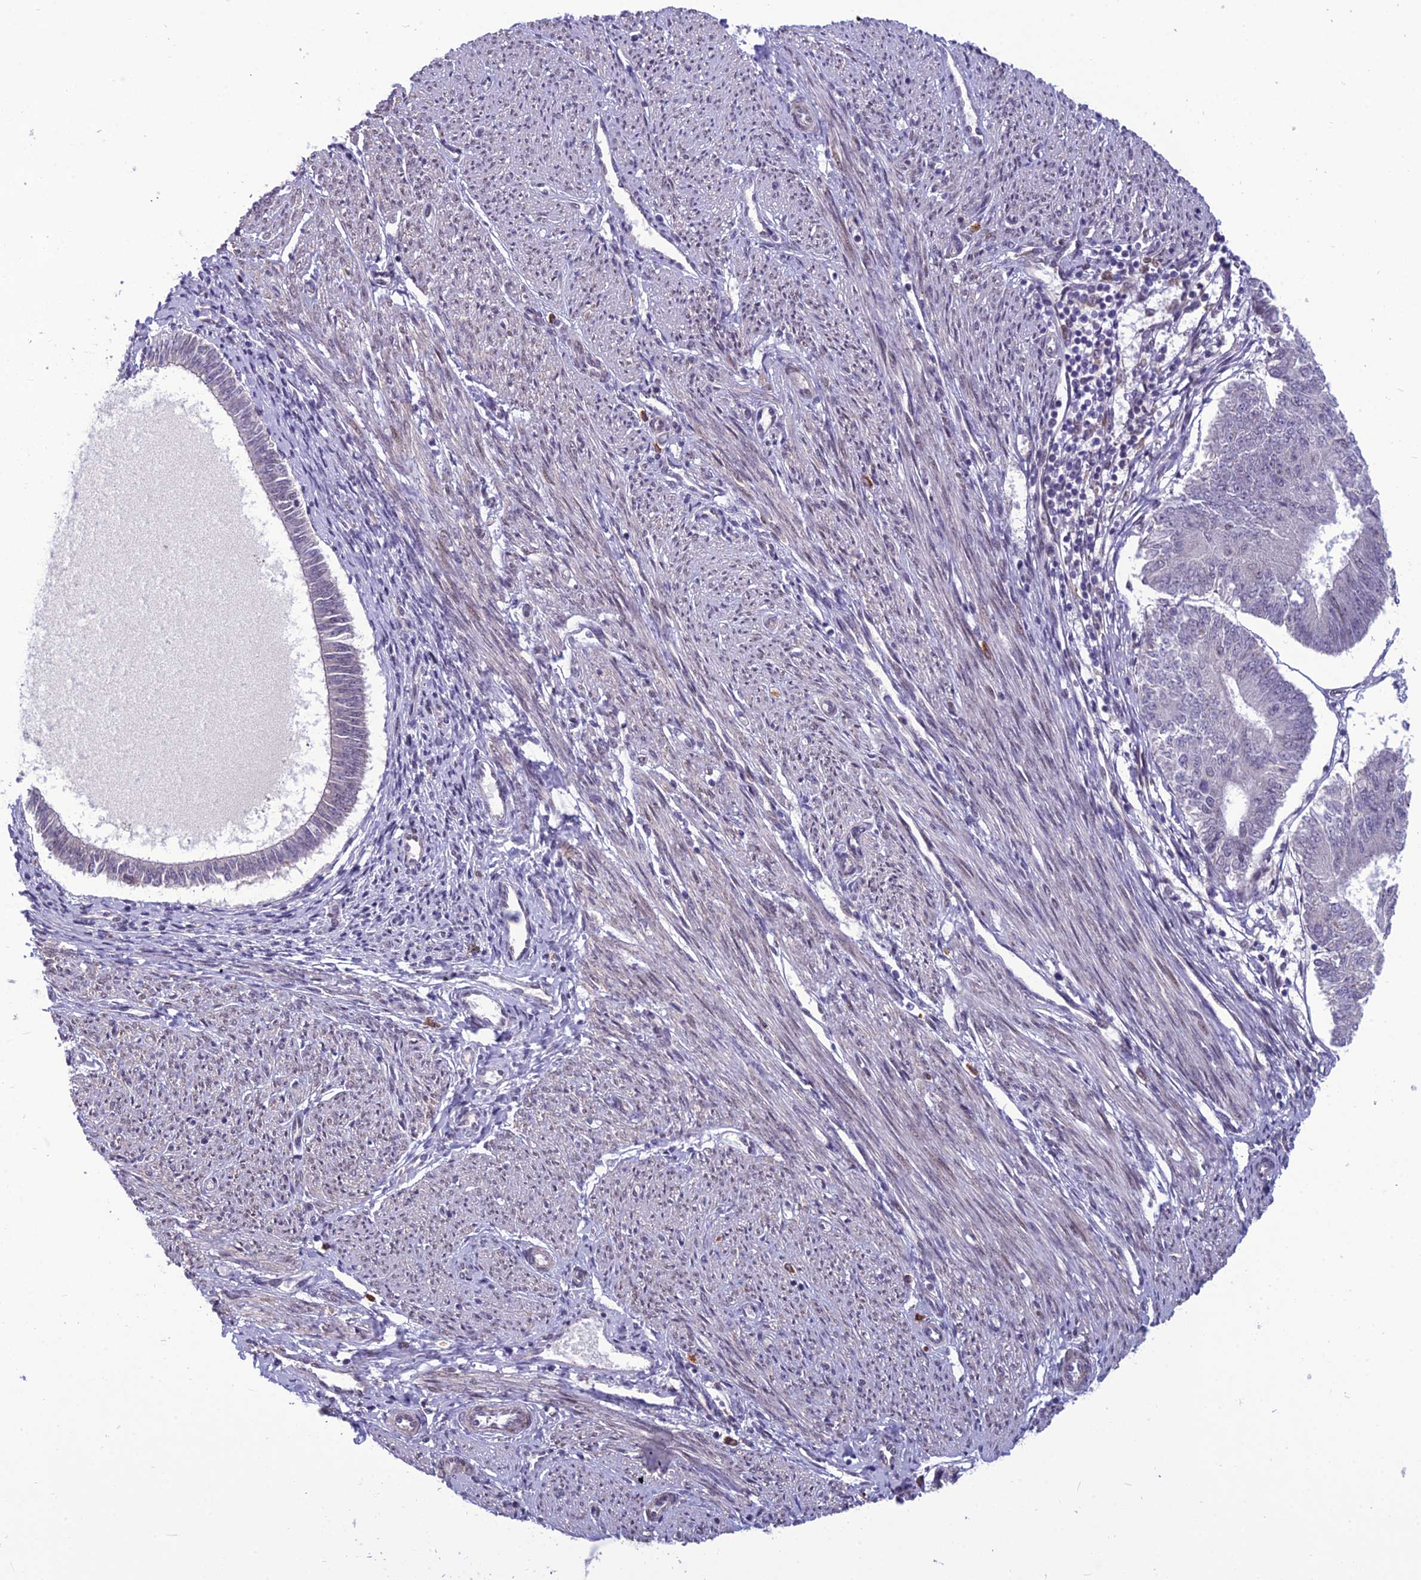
{"staining": {"intensity": "negative", "quantity": "none", "location": "none"}, "tissue": "endometrial cancer", "cell_type": "Tumor cells", "image_type": "cancer", "snomed": [{"axis": "morphology", "description": "Adenocarcinoma, NOS"}, {"axis": "topography", "description": "Endometrium"}], "caption": "Endometrial adenocarcinoma was stained to show a protein in brown. There is no significant expression in tumor cells.", "gene": "FBRS", "patient": {"sex": "female", "age": 58}}